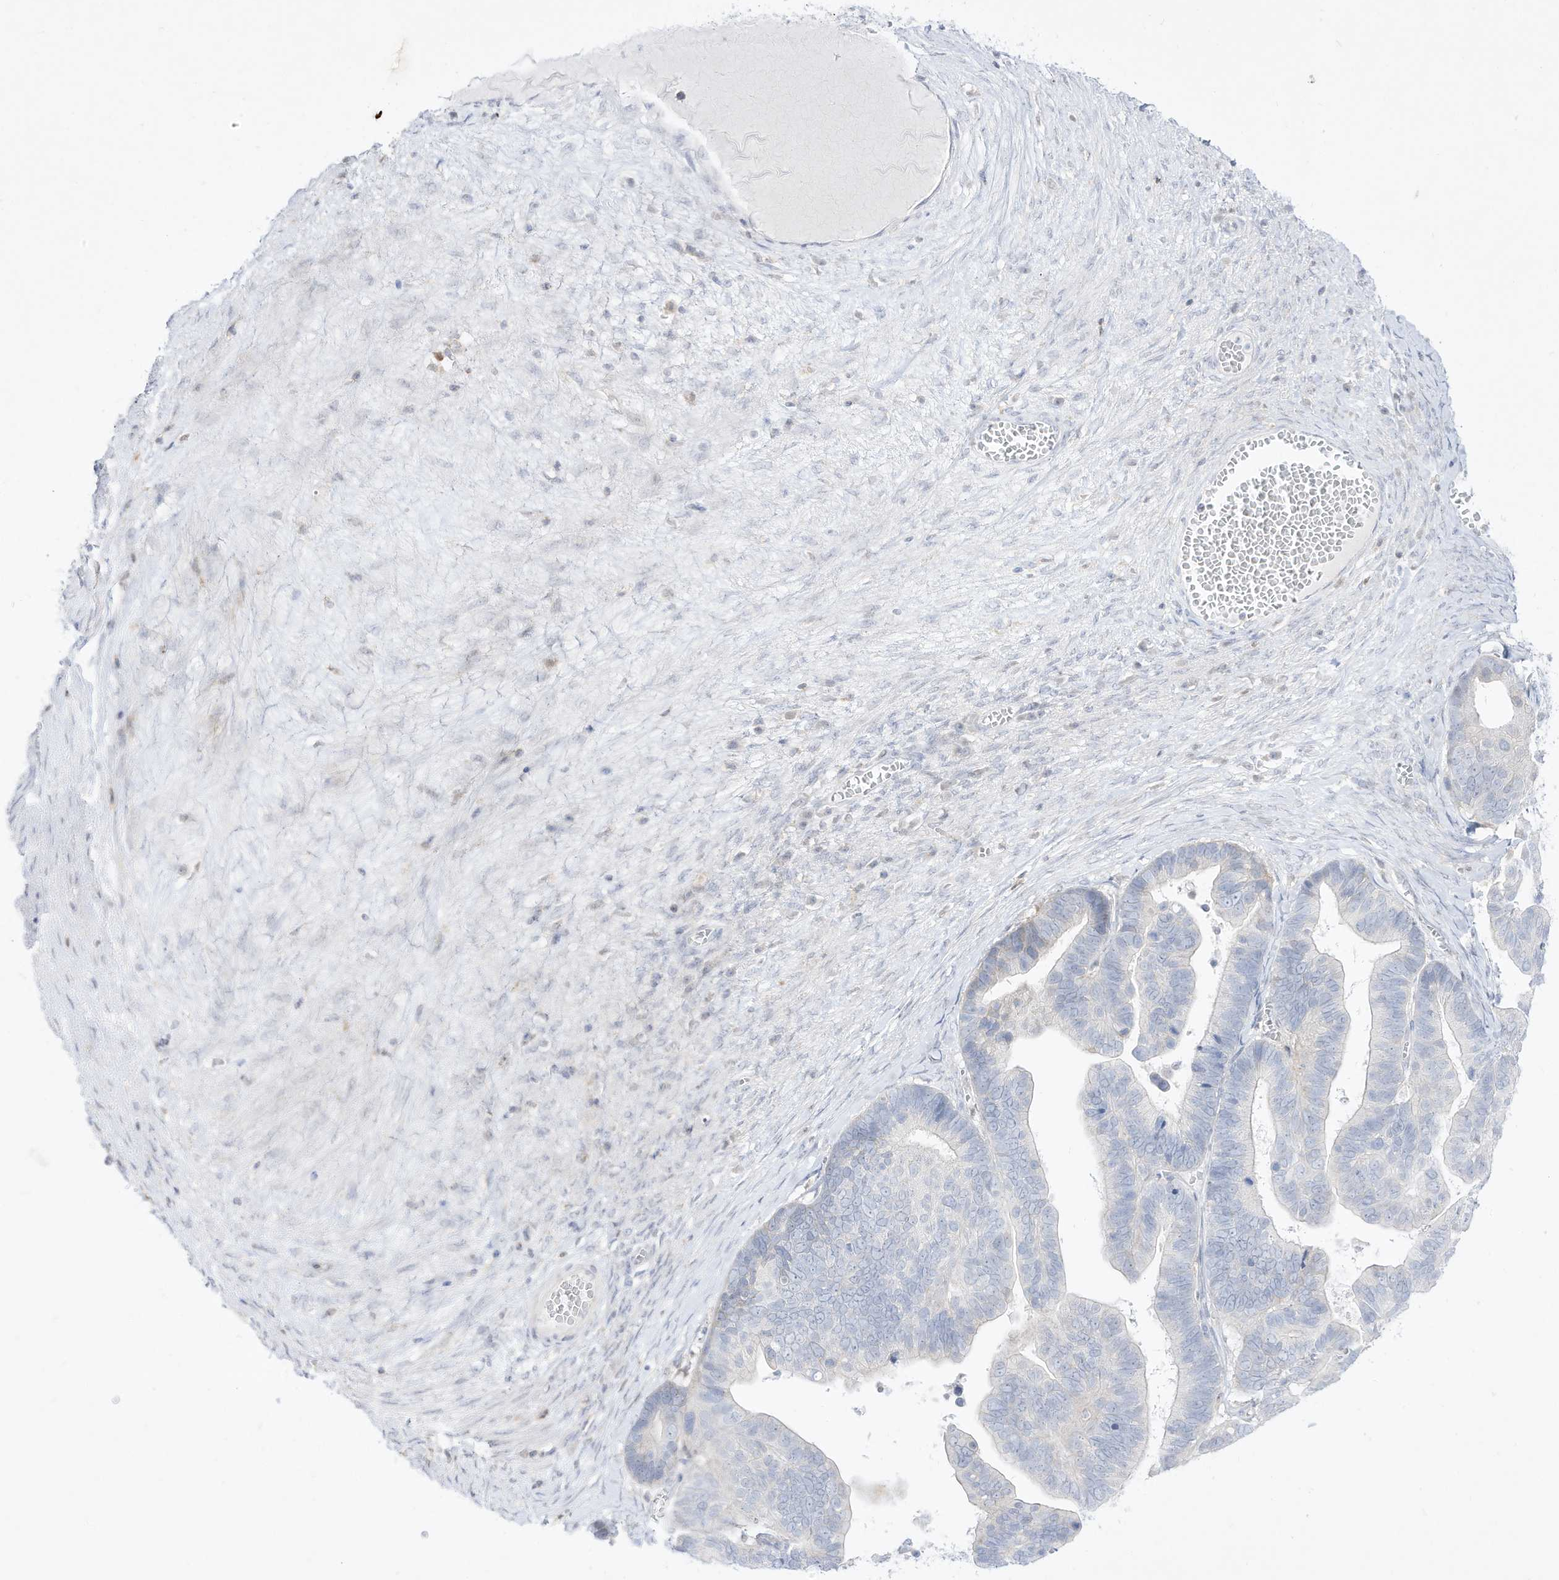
{"staining": {"intensity": "negative", "quantity": "none", "location": "none"}, "tissue": "ovarian cancer", "cell_type": "Tumor cells", "image_type": "cancer", "snomed": [{"axis": "morphology", "description": "Cystadenocarcinoma, serous, NOS"}, {"axis": "topography", "description": "Ovary"}], "caption": "A histopathology image of human ovarian cancer is negative for staining in tumor cells.", "gene": "DMKN", "patient": {"sex": "female", "age": 56}}